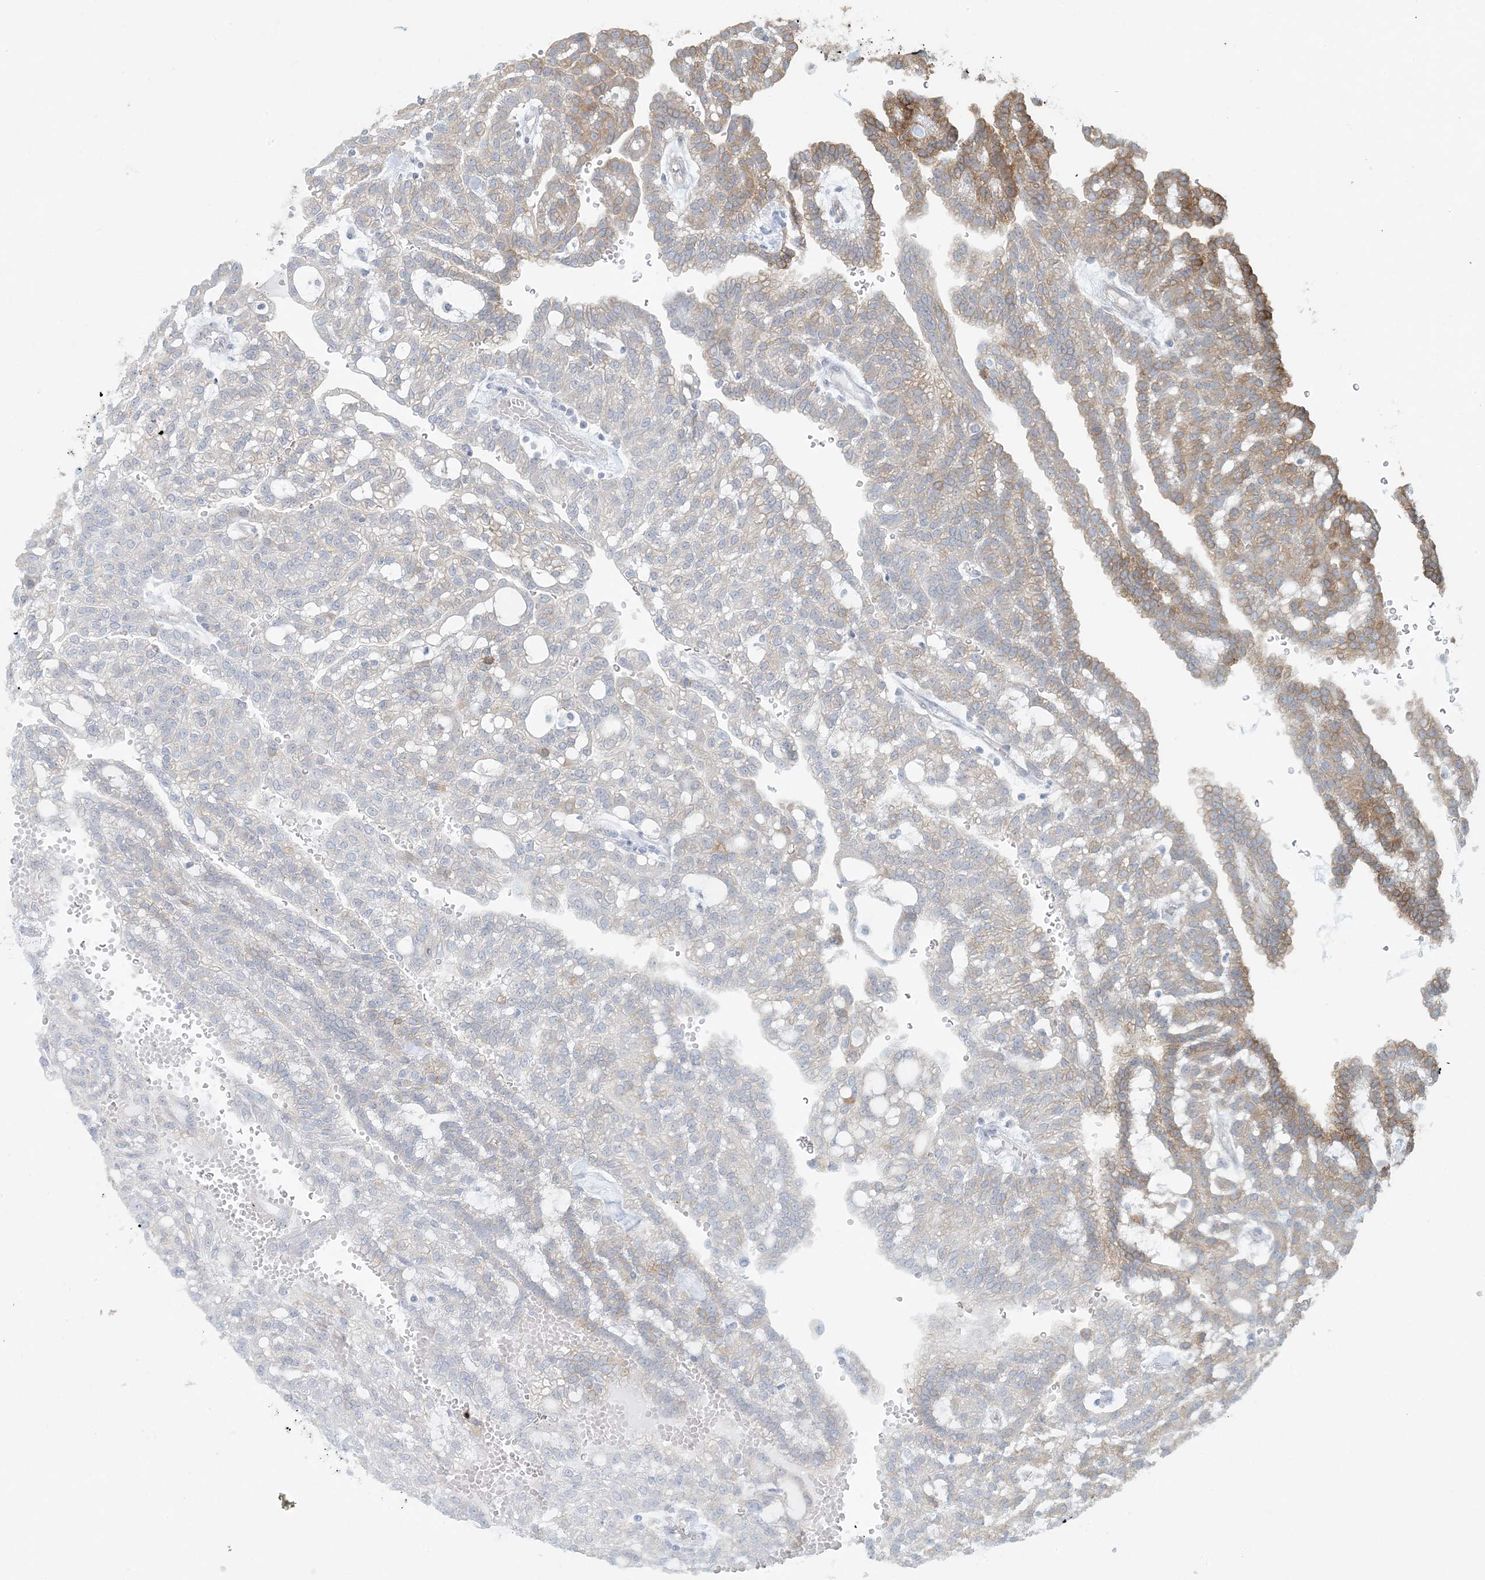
{"staining": {"intensity": "weak", "quantity": "<25%", "location": "cytoplasmic/membranous"}, "tissue": "renal cancer", "cell_type": "Tumor cells", "image_type": "cancer", "snomed": [{"axis": "morphology", "description": "Adenocarcinoma, NOS"}, {"axis": "topography", "description": "Kidney"}], "caption": "An image of renal cancer (adenocarcinoma) stained for a protein shows no brown staining in tumor cells.", "gene": "BCORL1", "patient": {"sex": "male", "age": 63}}